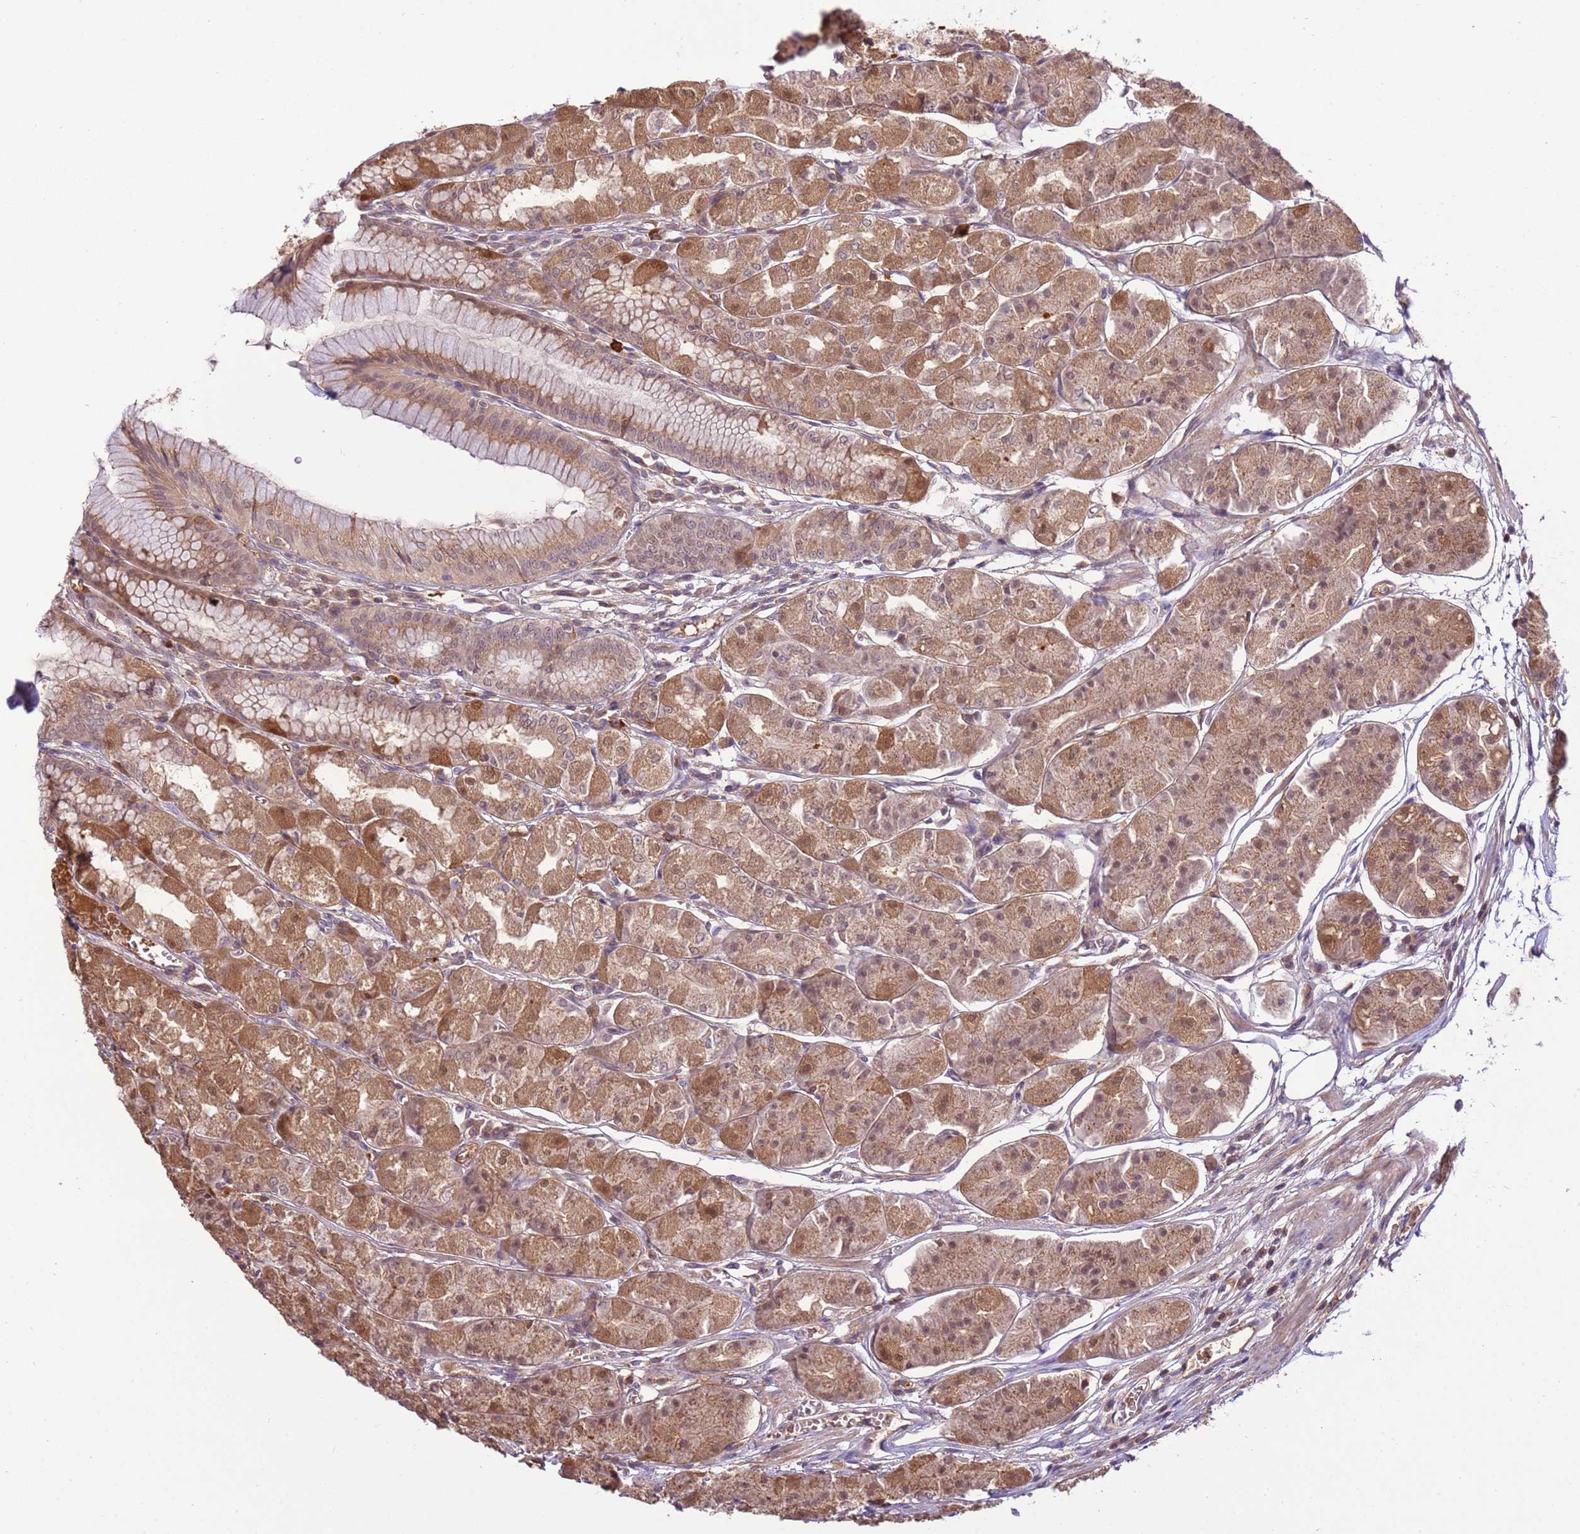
{"staining": {"intensity": "moderate", "quantity": ">75%", "location": "cytoplasmic/membranous,nuclear"}, "tissue": "stomach", "cell_type": "Glandular cells", "image_type": "normal", "snomed": [{"axis": "morphology", "description": "Normal tissue, NOS"}, {"axis": "topography", "description": "Stomach"}], "caption": "Stomach stained for a protein (brown) reveals moderate cytoplasmic/membranous,nuclear positive positivity in about >75% of glandular cells.", "gene": "ZNF624", "patient": {"sex": "male", "age": 55}}